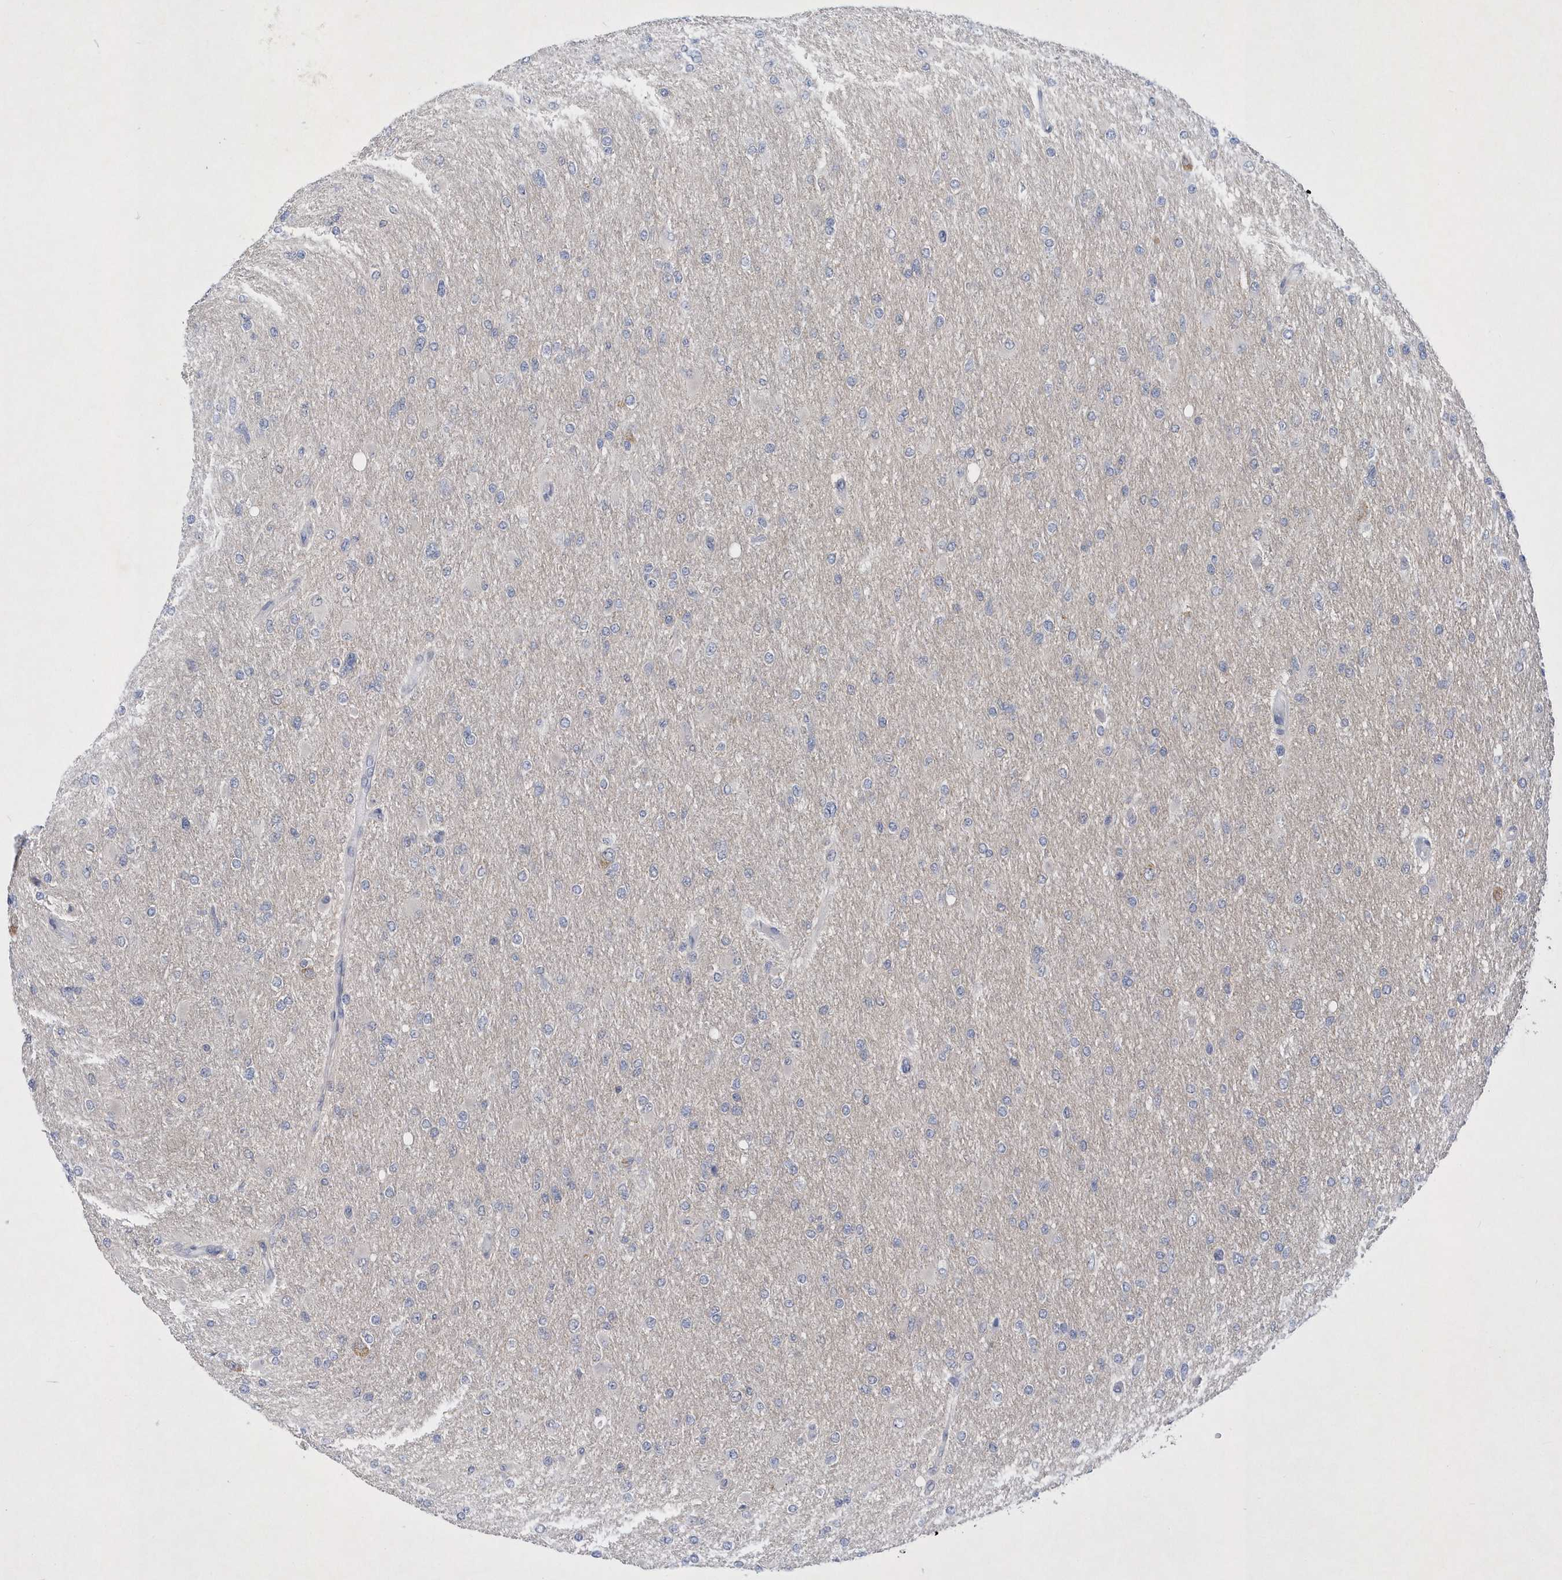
{"staining": {"intensity": "negative", "quantity": "none", "location": "none"}, "tissue": "glioma", "cell_type": "Tumor cells", "image_type": "cancer", "snomed": [{"axis": "morphology", "description": "Glioma, malignant, High grade"}, {"axis": "topography", "description": "Cerebral cortex"}], "caption": "An image of human malignant glioma (high-grade) is negative for staining in tumor cells.", "gene": "SRGAP3", "patient": {"sex": "female", "age": 36}}